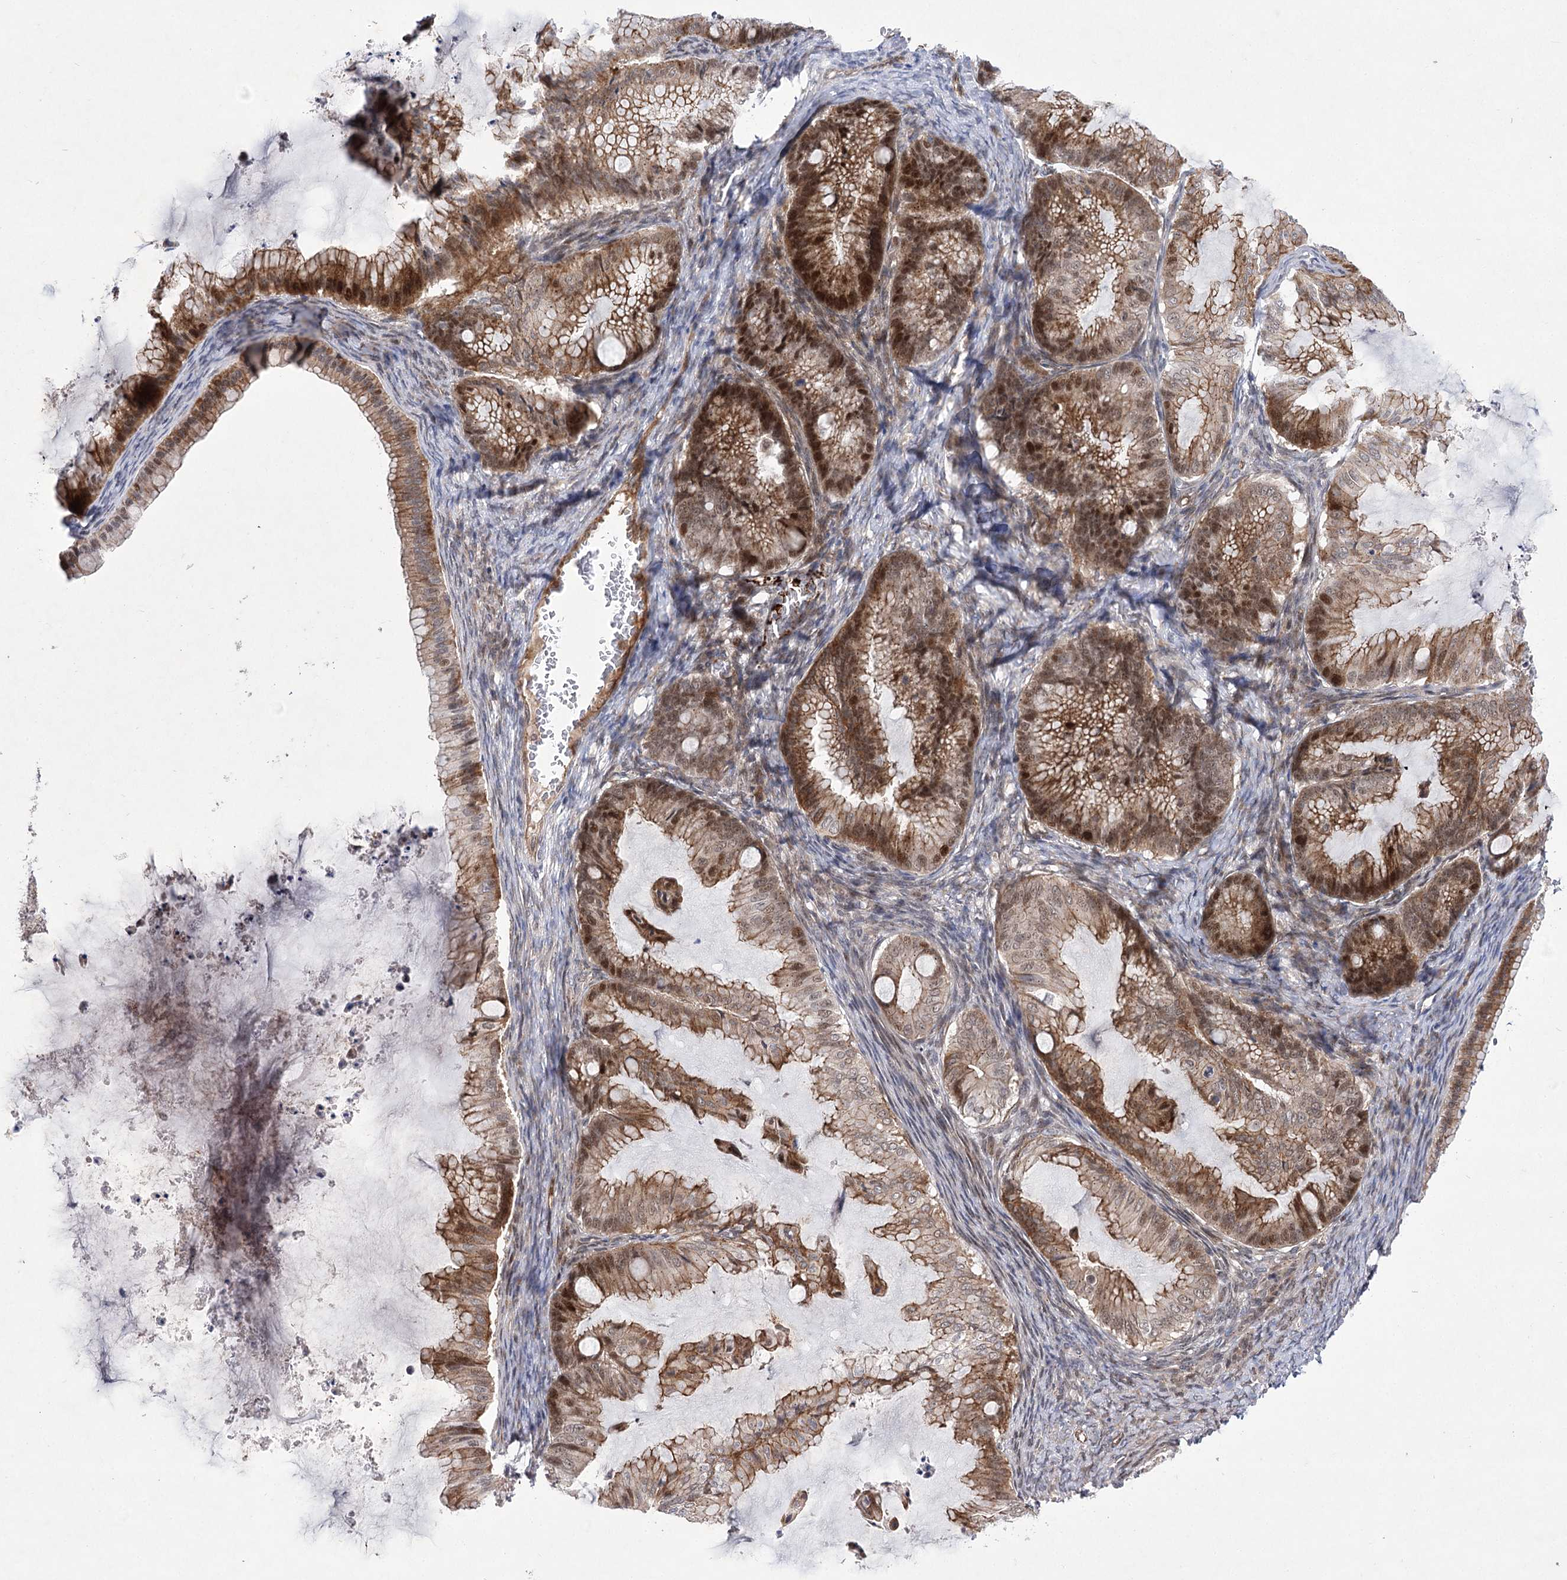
{"staining": {"intensity": "moderate", "quantity": "25%-75%", "location": "cytoplasmic/membranous,nuclear"}, "tissue": "ovarian cancer", "cell_type": "Tumor cells", "image_type": "cancer", "snomed": [{"axis": "morphology", "description": "Cystadenocarcinoma, mucinous, NOS"}, {"axis": "topography", "description": "Ovary"}], "caption": "Ovarian cancer tissue shows moderate cytoplasmic/membranous and nuclear staining in approximately 25%-75% of tumor cells The staining was performed using DAB (3,3'-diaminobenzidine) to visualize the protein expression in brown, while the nuclei were stained in blue with hematoxylin (Magnification: 20x).", "gene": "ARHGAP32", "patient": {"sex": "female", "age": 71}}